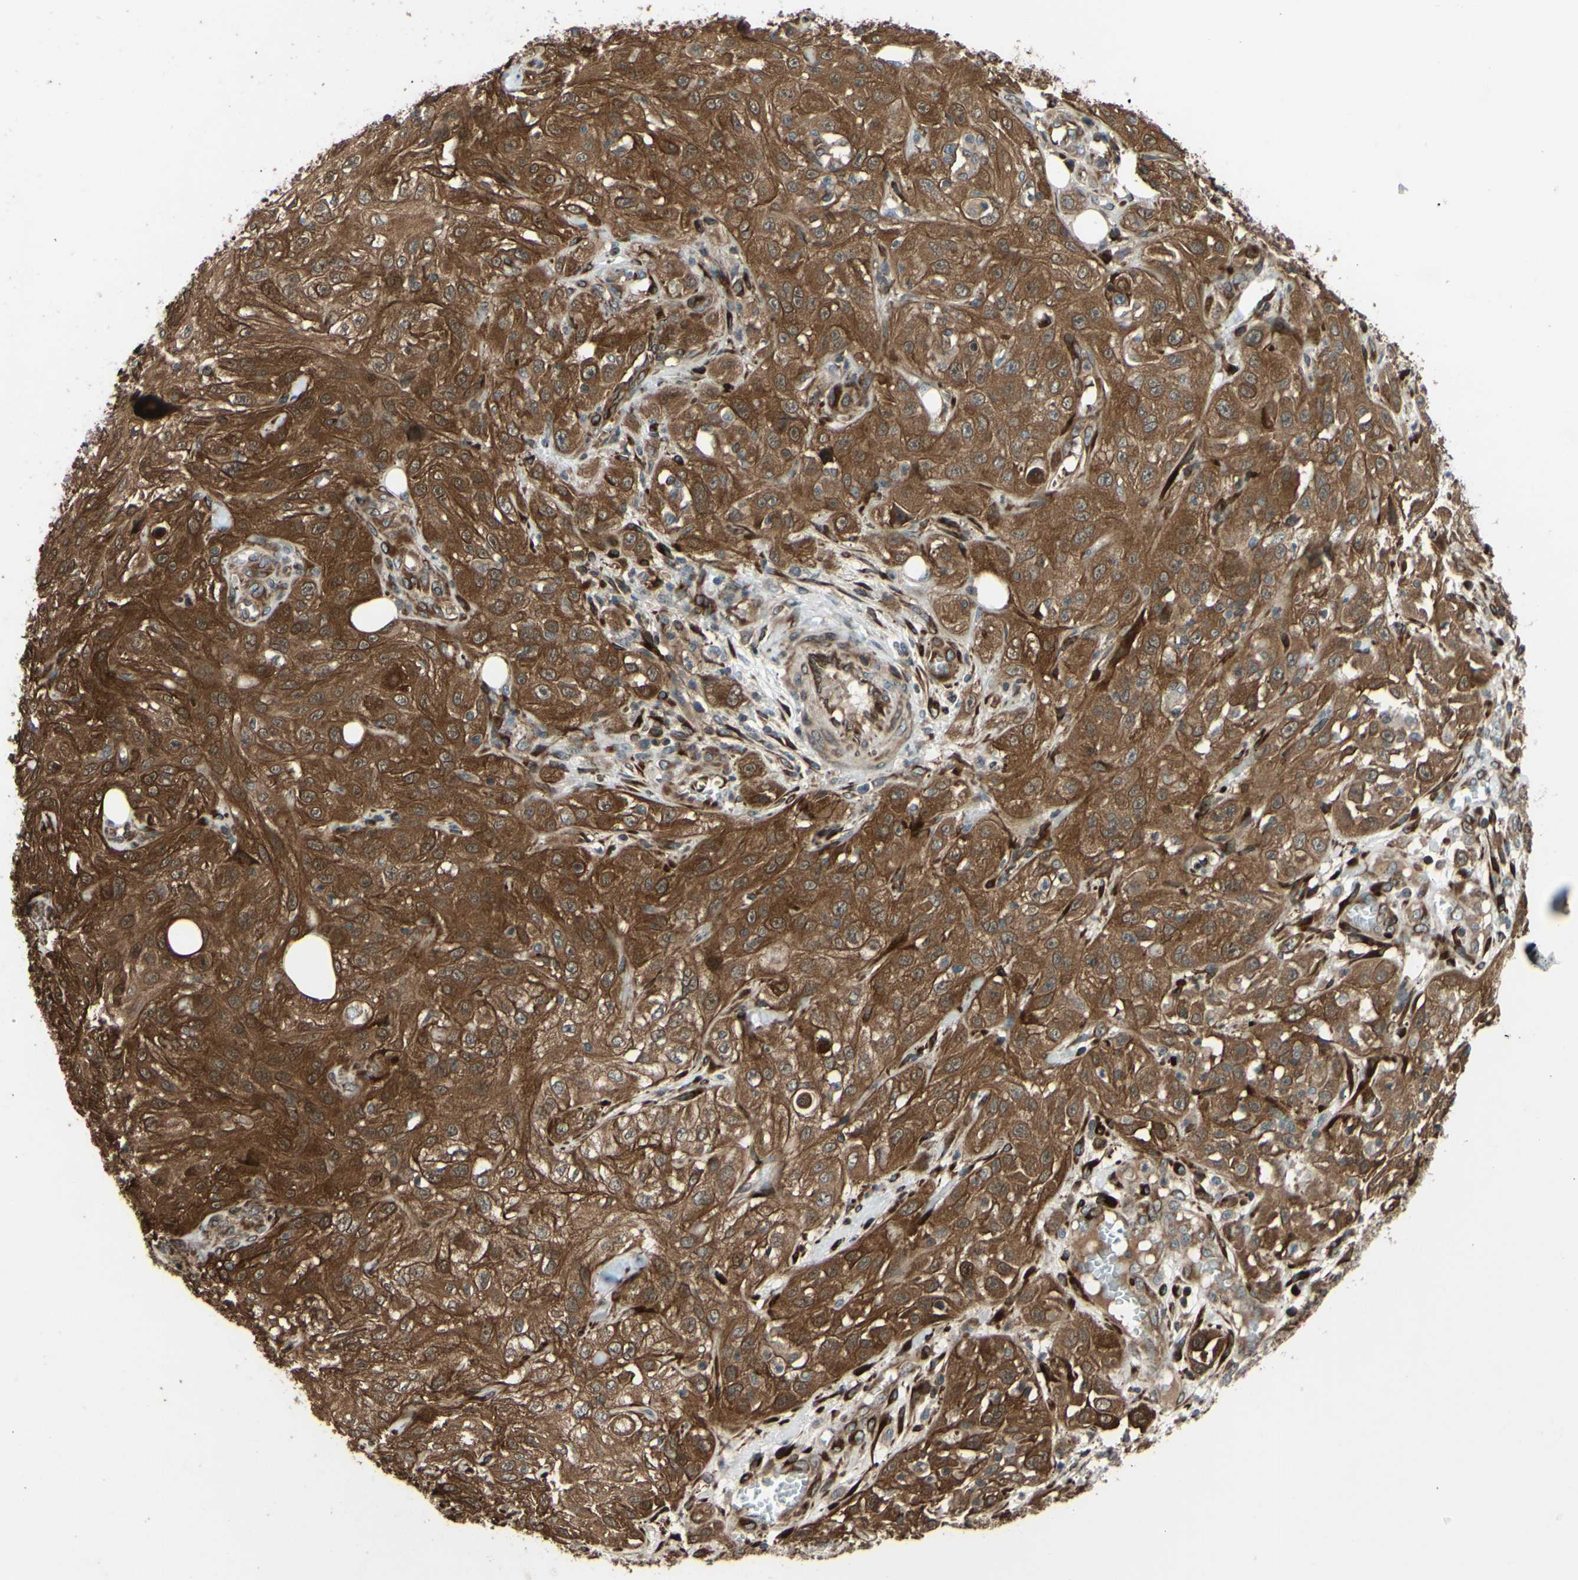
{"staining": {"intensity": "strong", "quantity": ">75%", "location": "cytoplasmic/membranous"}, "tissue": "skin cancer", "cell_type": "Tumor cells", "image_type": "cancer", "snomed": [{"axis": "morphology", "description": "Squamous cell carcinoma, NOS"}, {"axis": "morphology", "description": "Squamous cell carcinoma, metastatic, NOS"}, {"axis": "topography", "description": "Skin"}, {"axis": "topography", "description": "Lymph node"}], "caption": "This is a photomicrograph of immunohistochemistry staining of squamous cell carcinoma (skin), which shows strong staining in the cytoplasmic/membranous of tumor cells.", "gene": "PRAF2", "patient": {"sex": "male", "age": 75}}